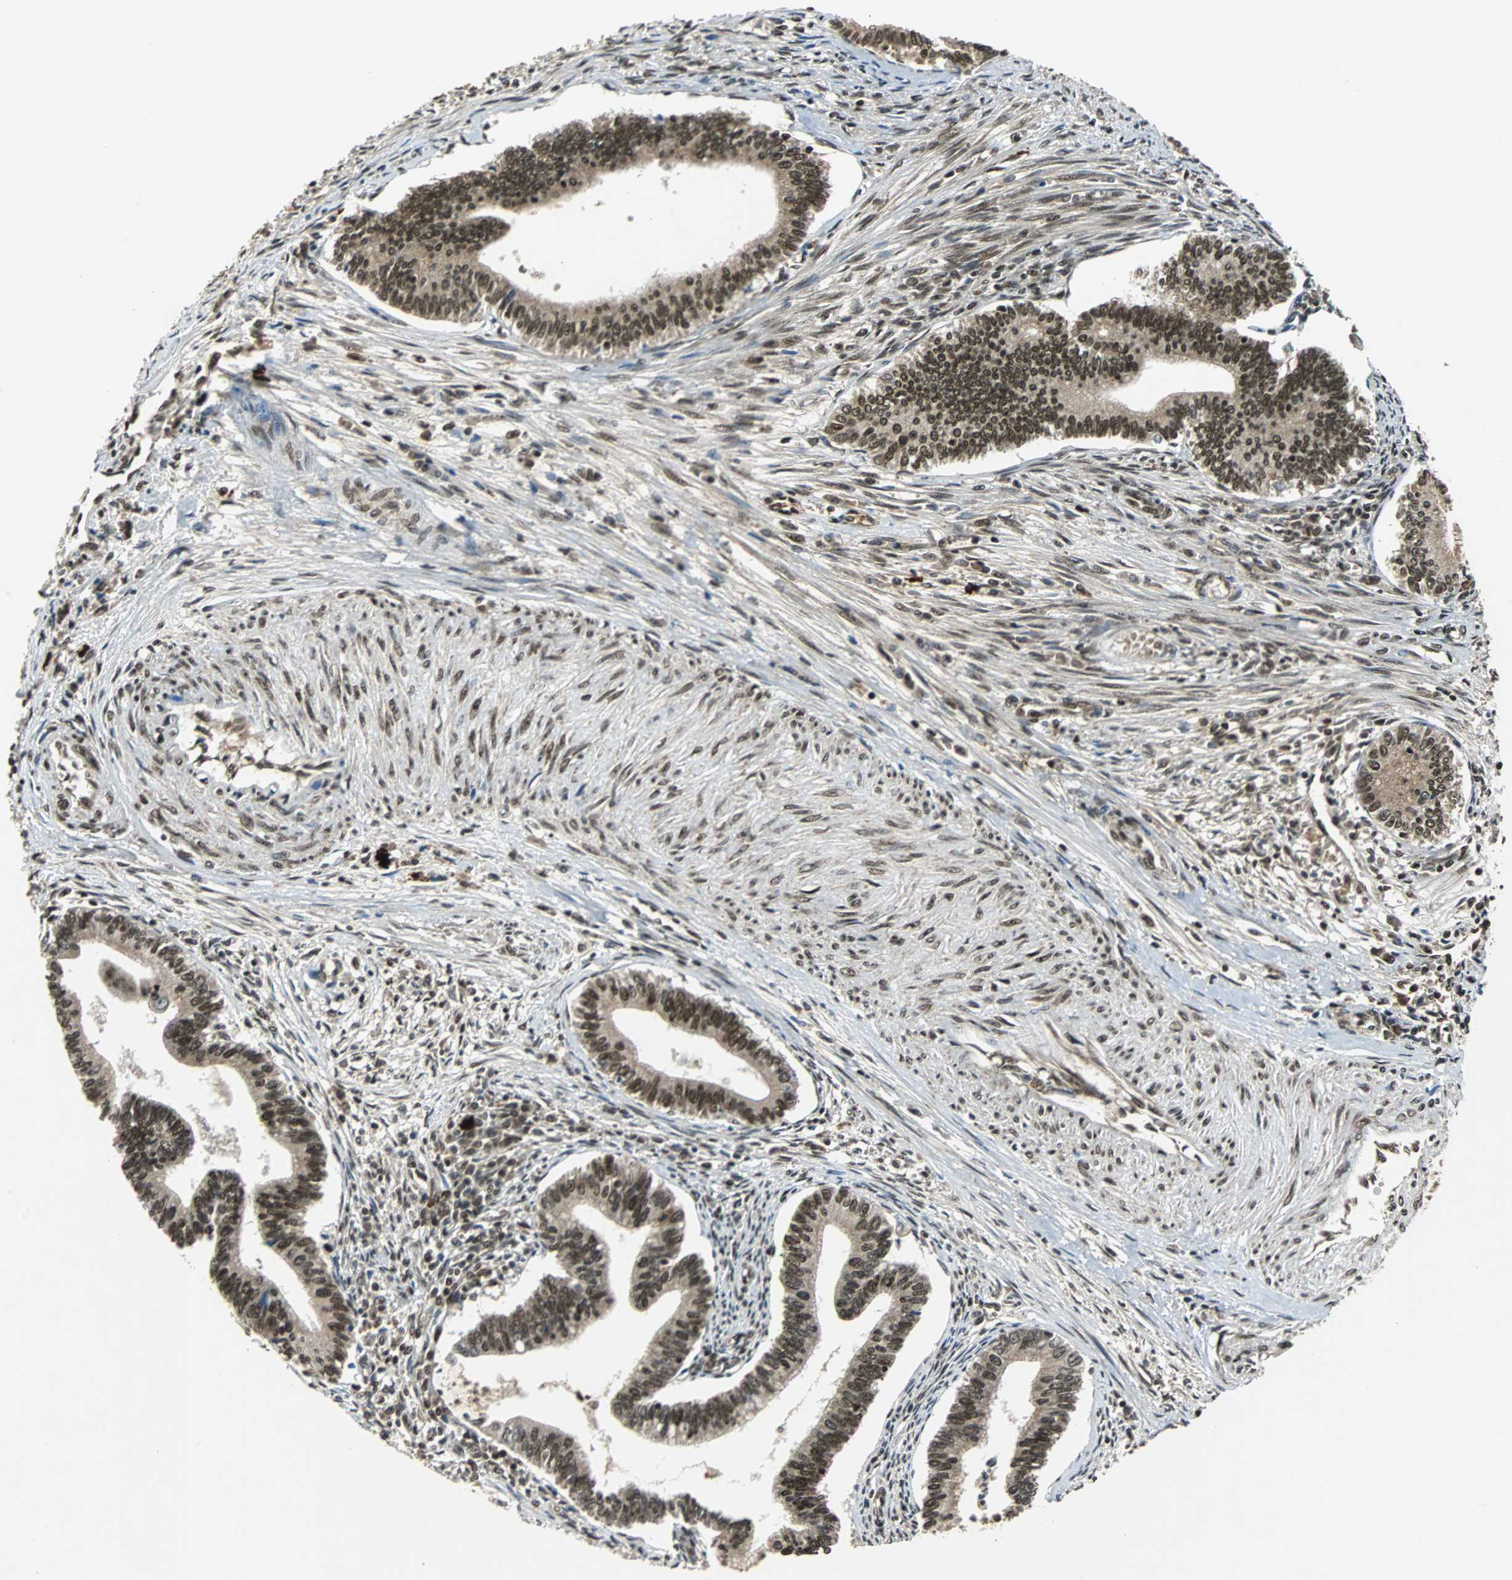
{"staining": {"intensity": "strong", "quantity": ">75%", "location": "nuclear"}, "tissue": "cervical cancer", "cell_type": "Tumor cells", "image_type": "cancer", "snomed": [{"axis": "morphology", "description": "Adenocarcinoma, NOS"}, {"axis": "topography", "description": "Cervix"}], "caption": "High-power microscopy captured an IHC photomicrograph of adenocarcinoma (cervical), revealing strong nuclear expression in approximately >75% of tumor cells.", "gene": "TAF5", "patient": {"sex": "female", "age": 36}}